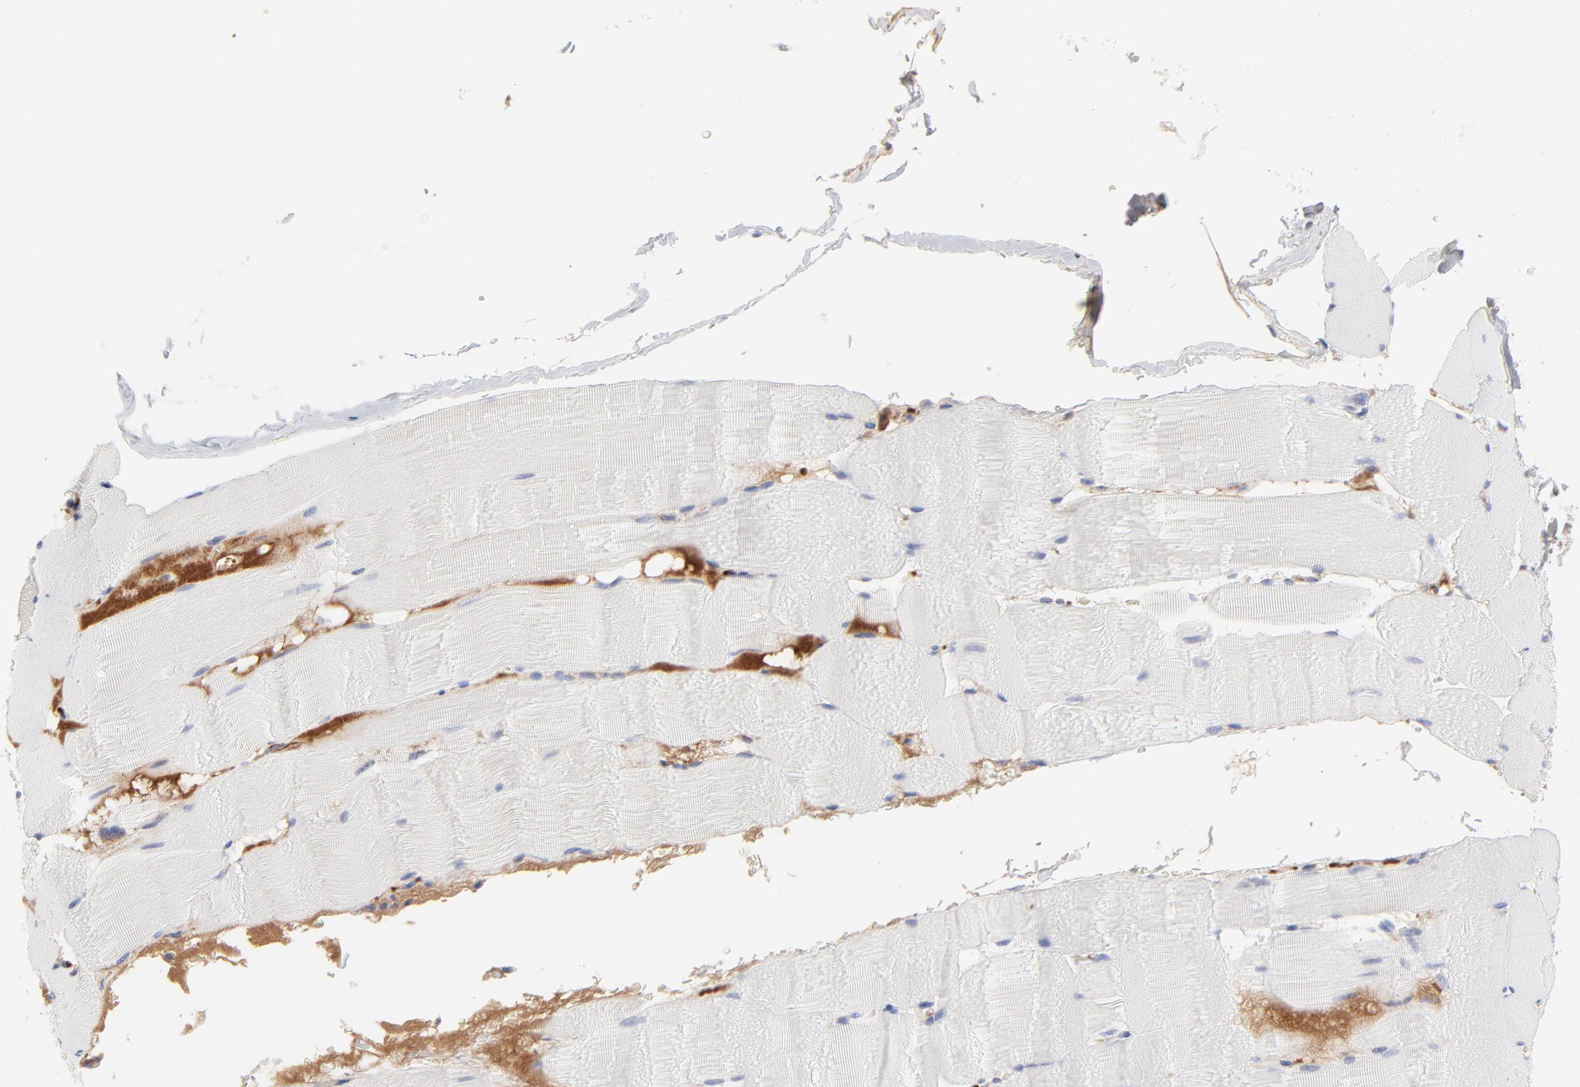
{"staining": {"intensity": "negative", "quantity": "none", "location": "none"}, "tissue": "skeletal muscle", "cell_type": "Myocytes", "image_type": "normal", "snomed": [{"axis": "morphology", "description": "Normal tissue, NOS"}, {"axis": "topography", "description": "Skeletal muscle"}], "caption": "Human skeletal muscle stained for a protein using immunohistochemistry (IHC) exhibits no expression in myocytes.", "gene": "CCR3", "patient": {"sex": "male", "age": 62}}